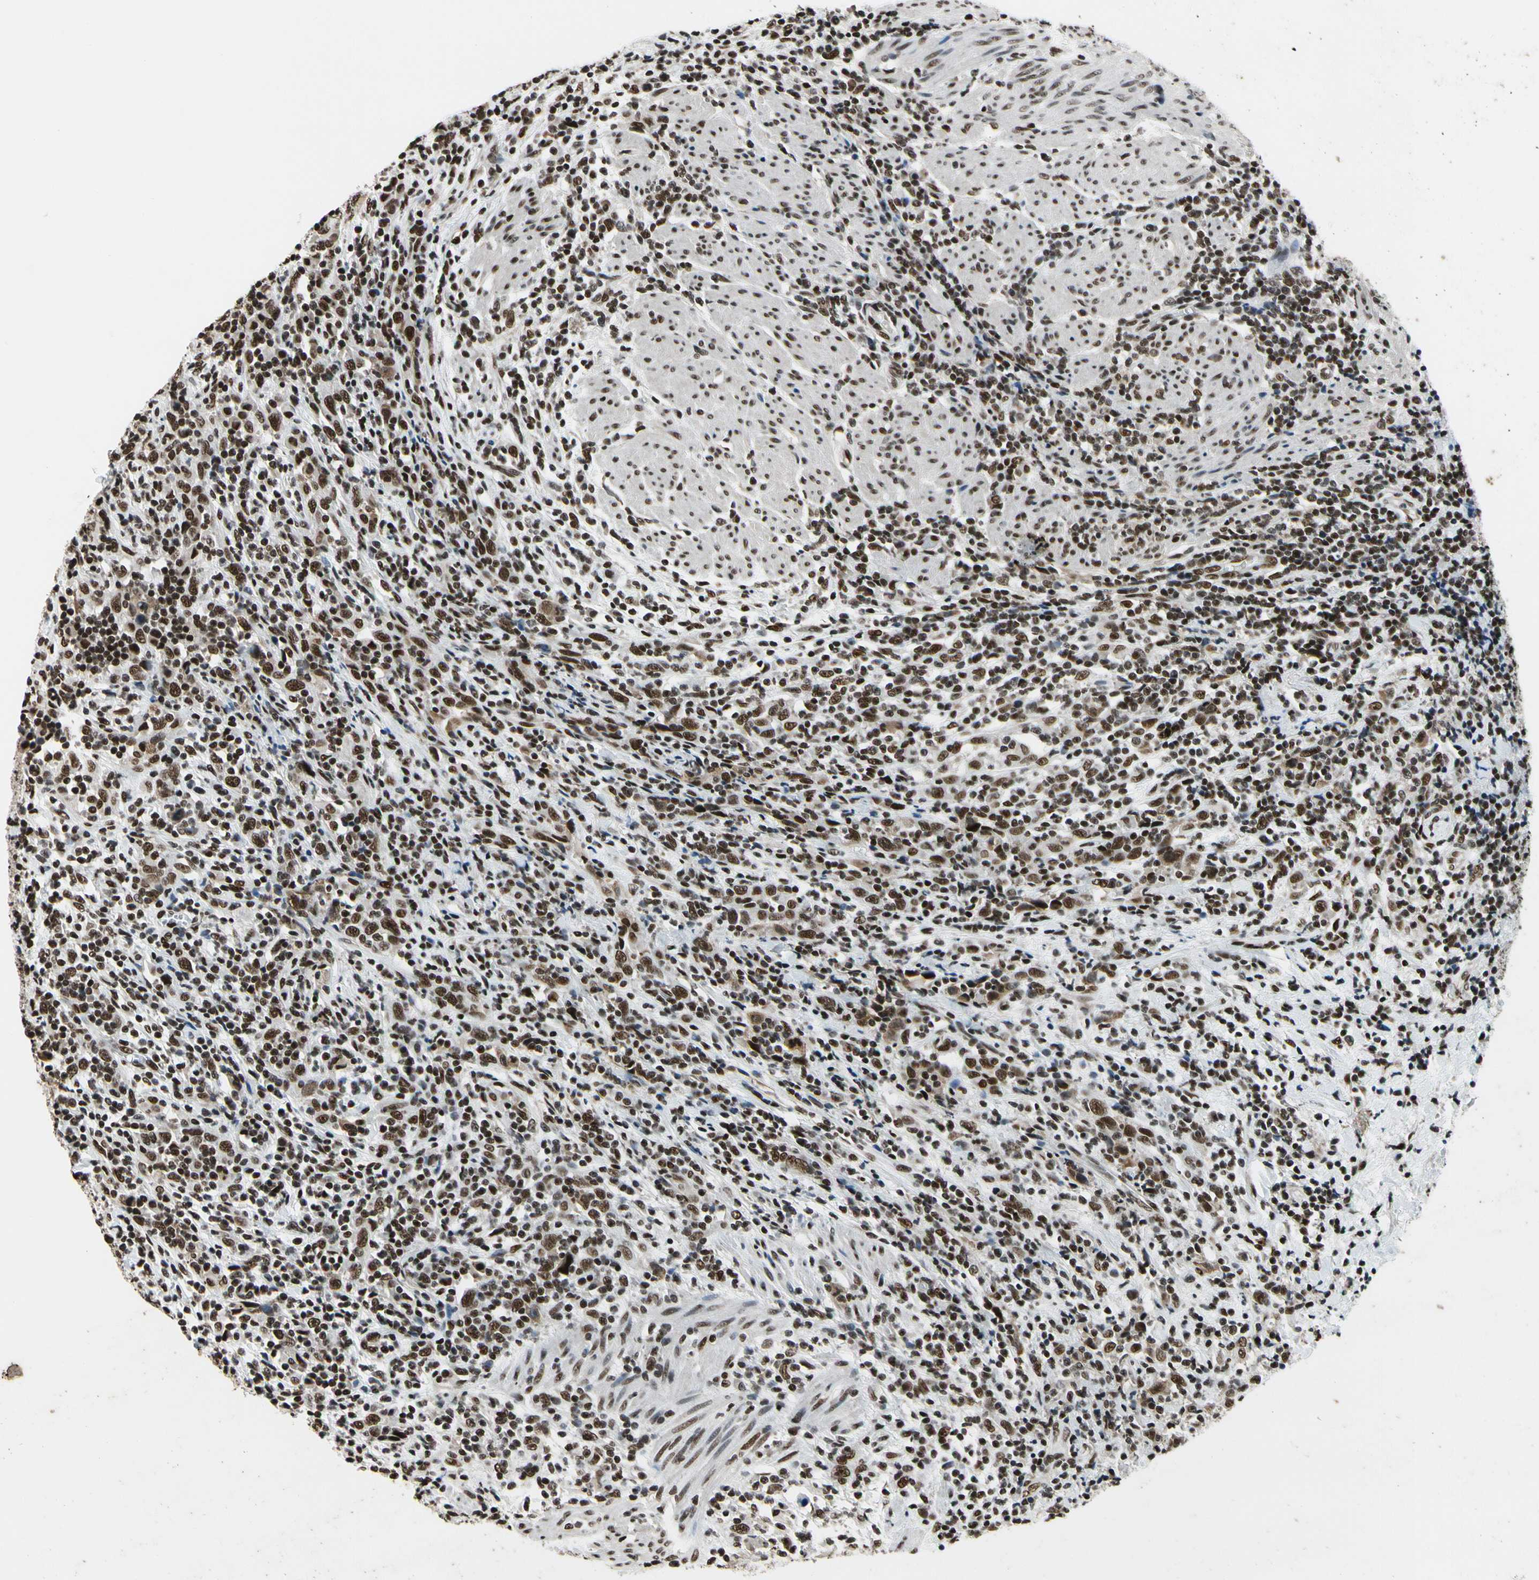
{"staining": {"intensity": "strong", "quantity": ">75%", "location": "nuclear"}, "tissue": "urothelial cancer", "cell_type": "Tumor cells", "image_type": "cancer", "snomed": [{"axis": "morphology", "description": "Urothelial carcinoma, High grade"}, {"axis": "topography", "description": "Urinary bladder"}], "caption": "Immunohistochemistry (IHC) of urothelial cancer demonstrates high levels of strong nuclear positivity in about >75% of tumor cells. Immunohistochemistry stains the protein in brown and the nuclei are stained blue.", "gene": "RECQL", "patient": {"sex": "male", "age": 61}}